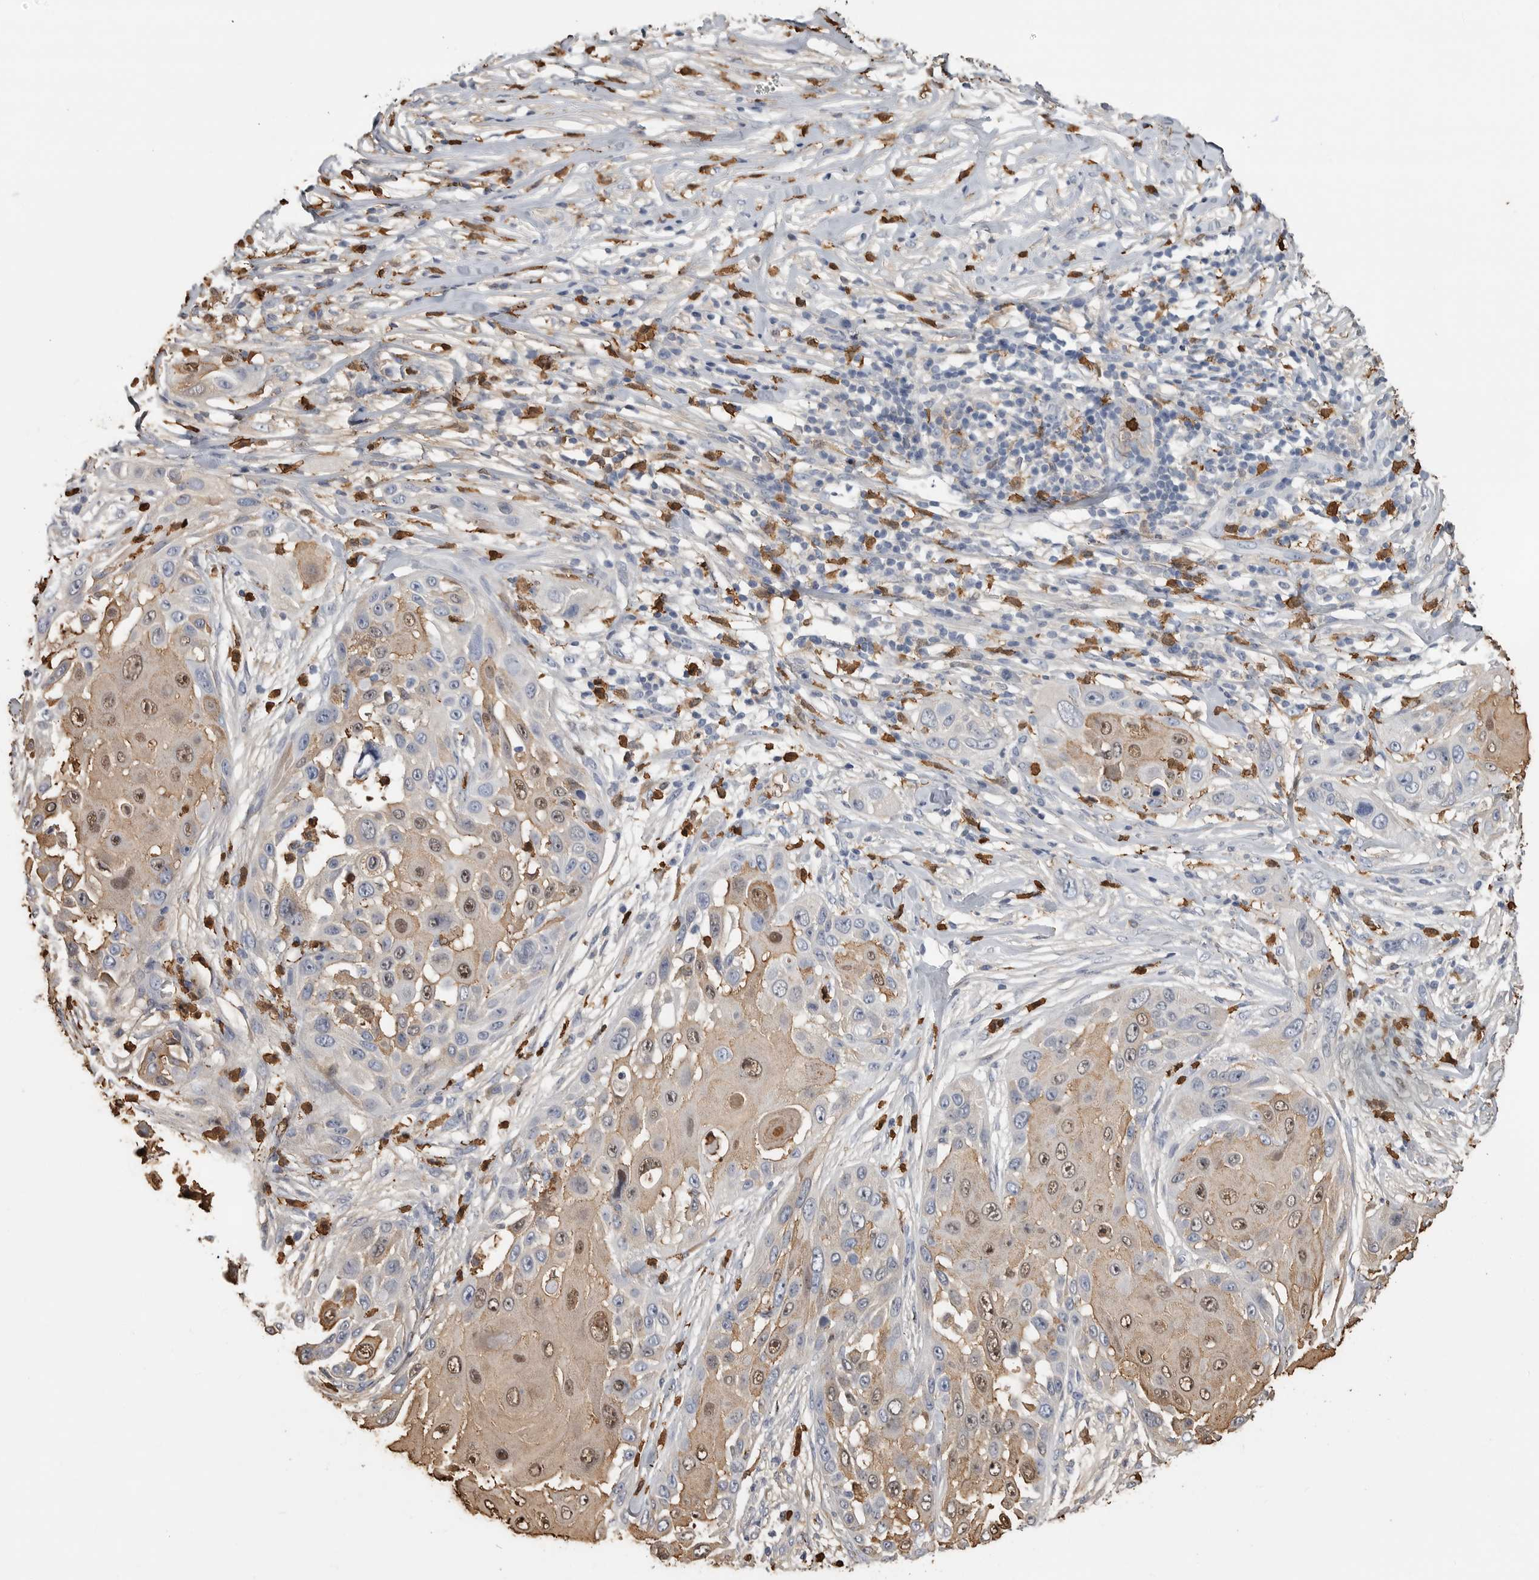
{"staining": {"intensity": "weak", "quantity": "25%-75%", "location": "nuclear"}, "tissue": "skin cancer", "cell_type": "Tumor cells", "image_type": "cancer", "snomed": [{"axis": "morphology", "description": "Squamous cell carcinoma, NOS"}, {"axis": "topography", "description": "Skin"}], "caption": "A brown stain labels weak nuclear staining of a protein in human squamous cell carcinoma (skin) tumor cells.", "gene": "CYB561D1", "patient": {"sex": "female", "age": 44}}